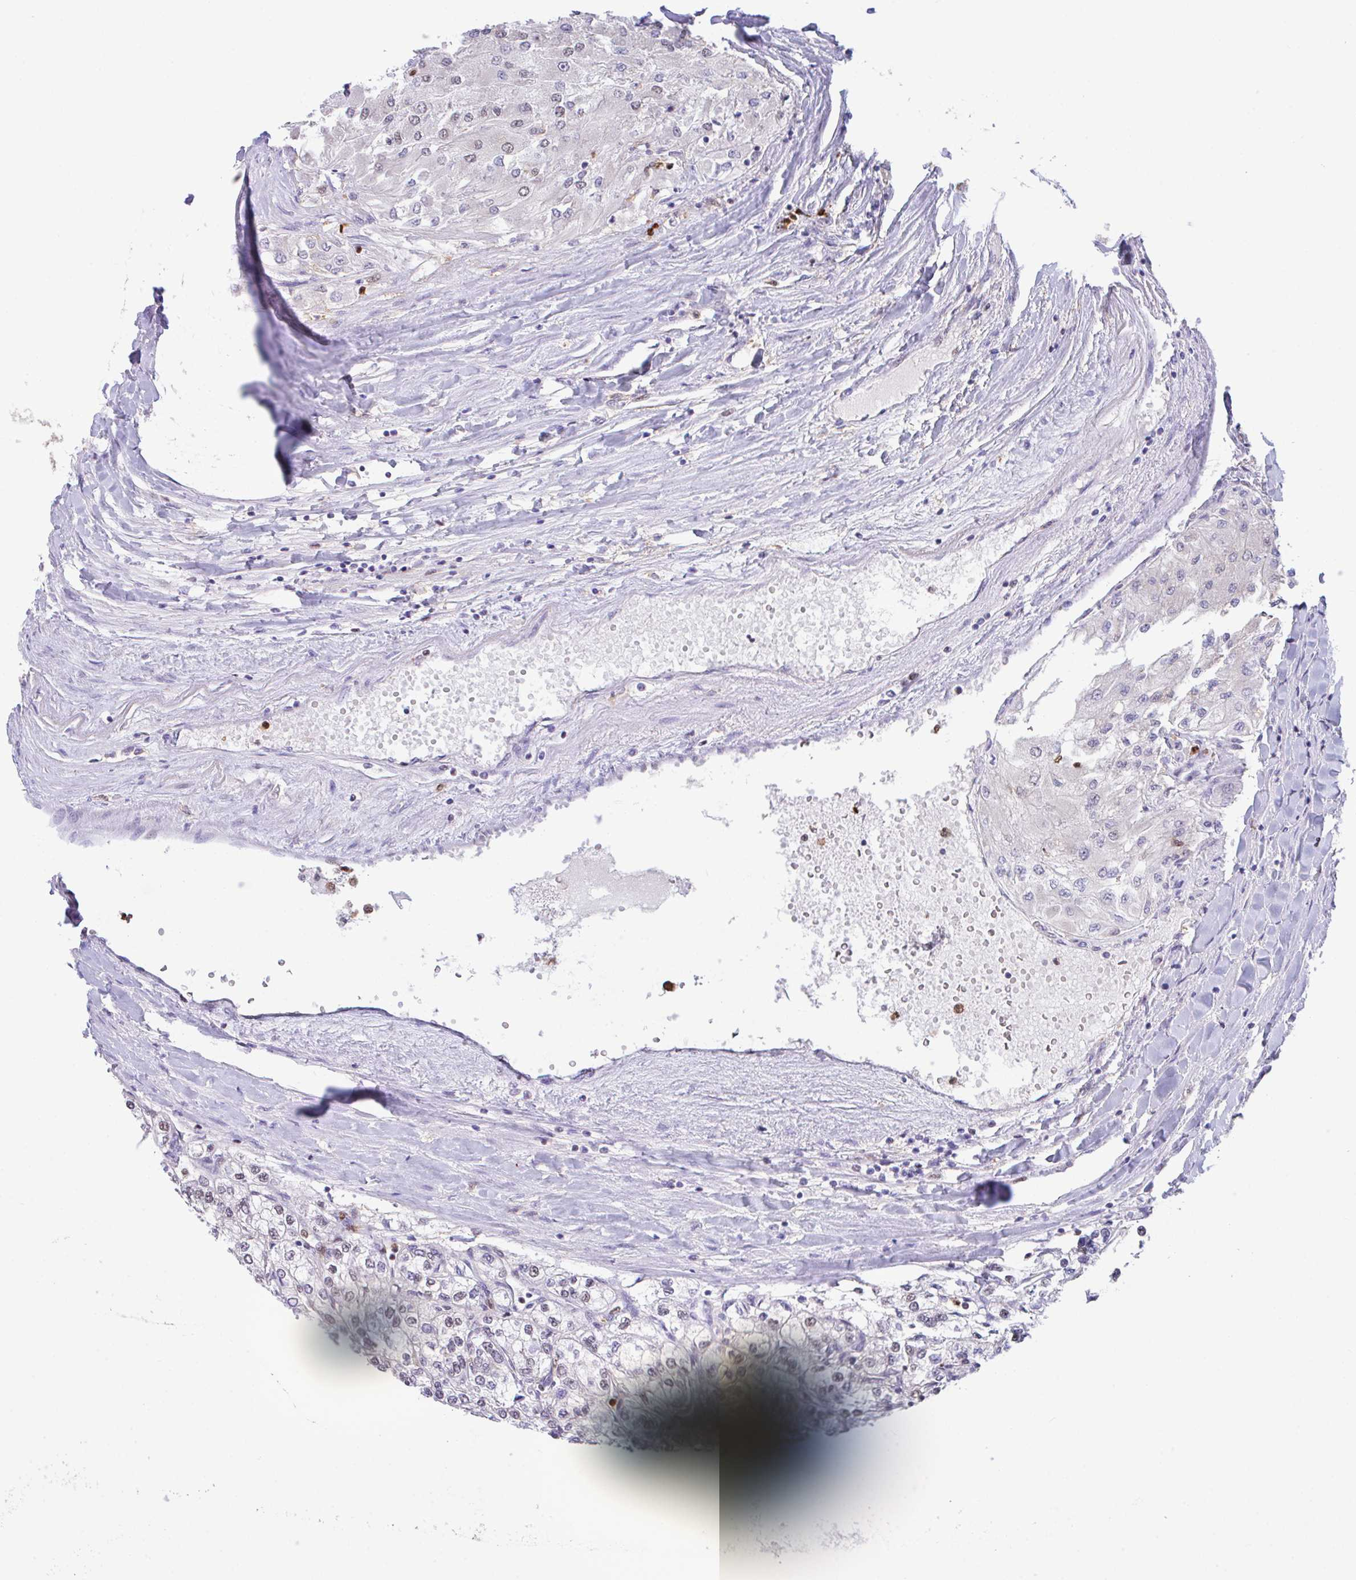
{"staining": {"intensity": "negative", "quantity": "none", "location": "none"}, "tissue": "renal cancer", "cell_type": "Tumor cells", "image_type": "cancer", "snomed": [{"axis": "morphology", "description": "Adenocarcinoma, NOS"}, {"axis": "topography", "description": "Kidney"}], "caption": "The IHC image has no significant staining in tumor cells of renal cancer (adenocarcinoma) tissue.", "gene": "OR6K3", "patient": {"sex": "male", "age": 80}}